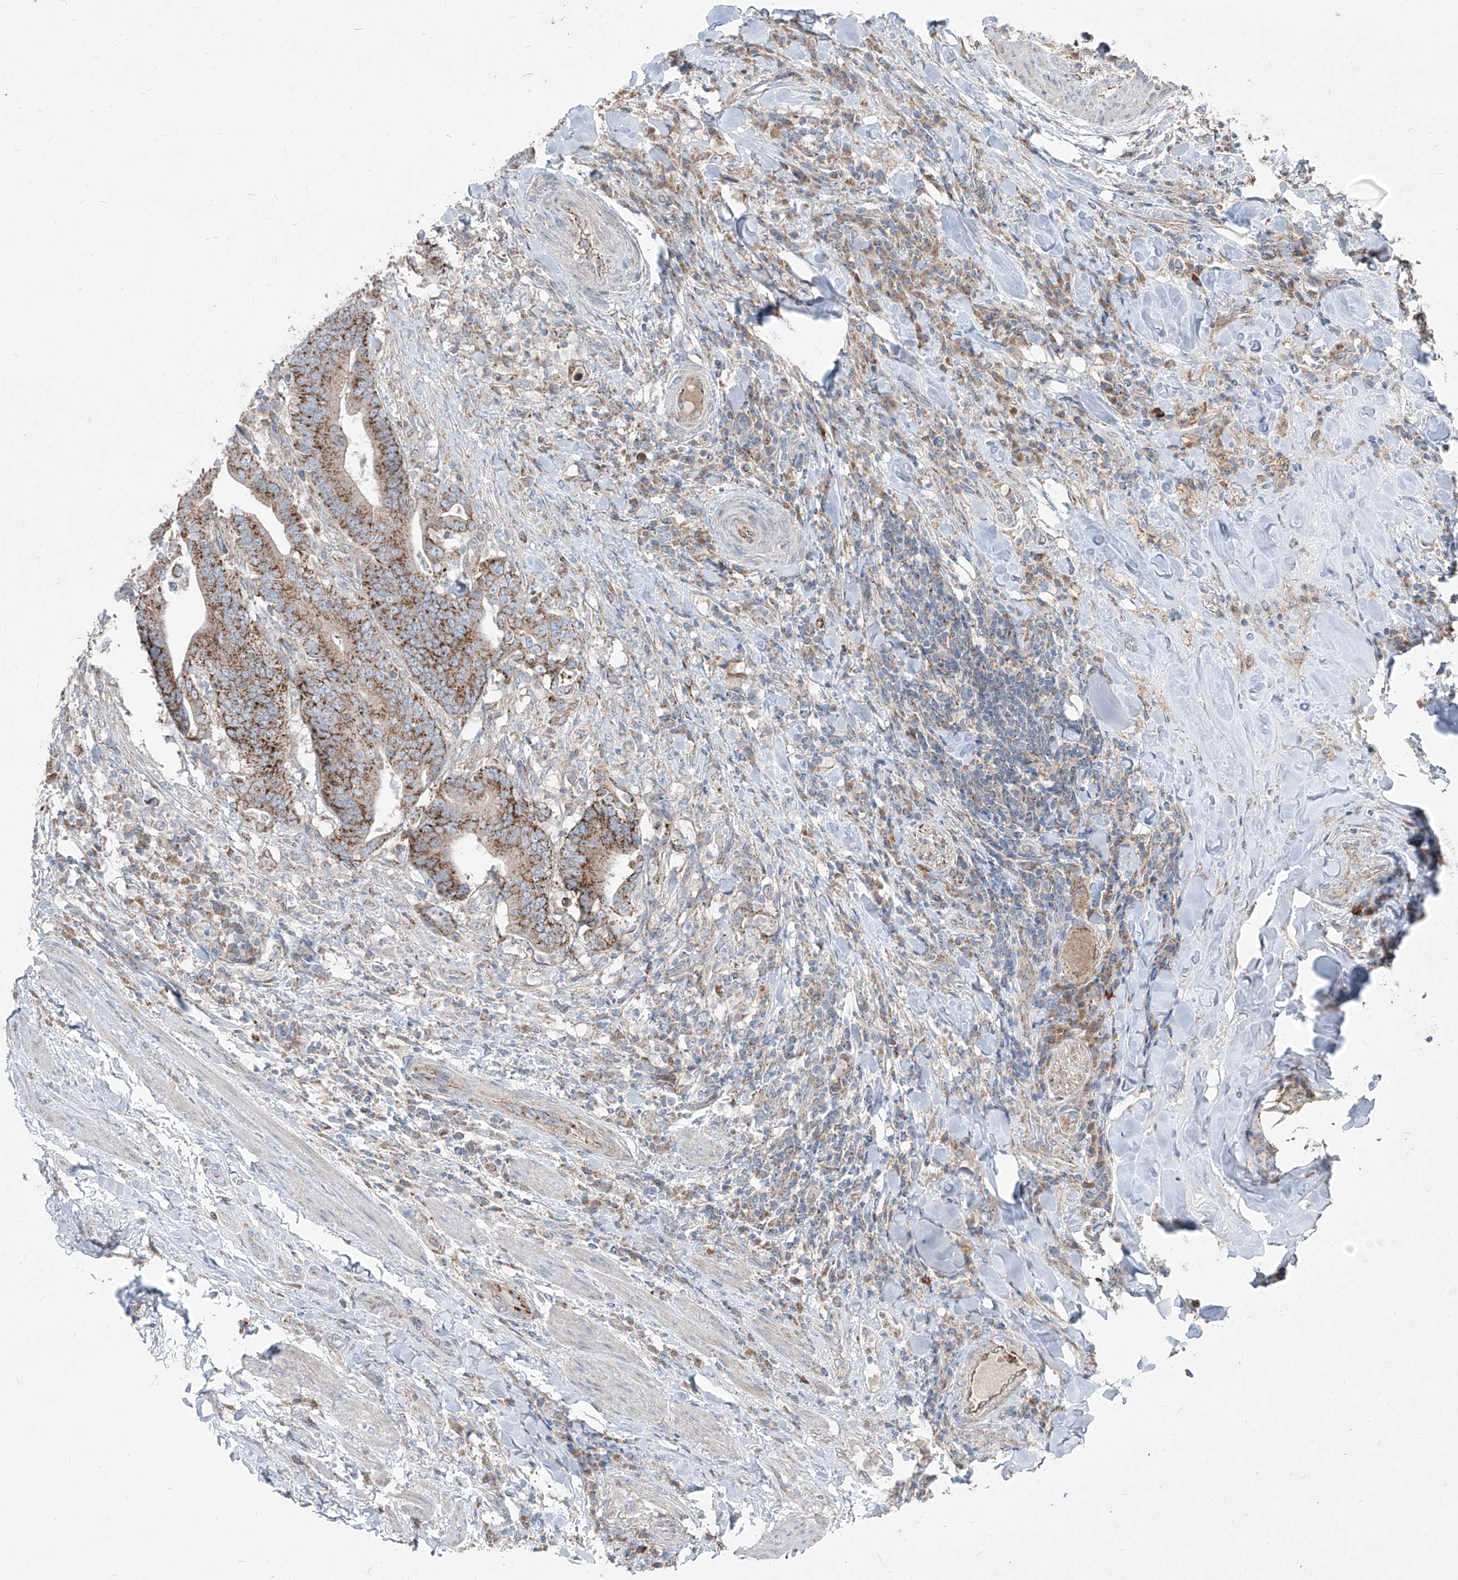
{"staining": {"intensity": "moderate", "quantity": ">75%", "location": "cytoplasmic/membranous"}, "tissue": "colorectal cancer", "cell_type": "Tumor cells", "image_type": "cancer", "snomed": [{"axis": "morphology", "description": "Adenocarcinoma, NOS"}, {"axis": "topography", "description": "Colon"}], "caption": "Protein expression by IHC reveals moderate cytoplasmic/membranous expression in about >75% of tumor cells in colorectal cancer (adenocarcinoma). The staining was performed using DAB to visualize the protein expression in brown, while the nuclei were stained in blue with hematoxylin (Magnification: 20x).", "gene": "ABCD3", "patient": {"sex": "female", "age": 66}}